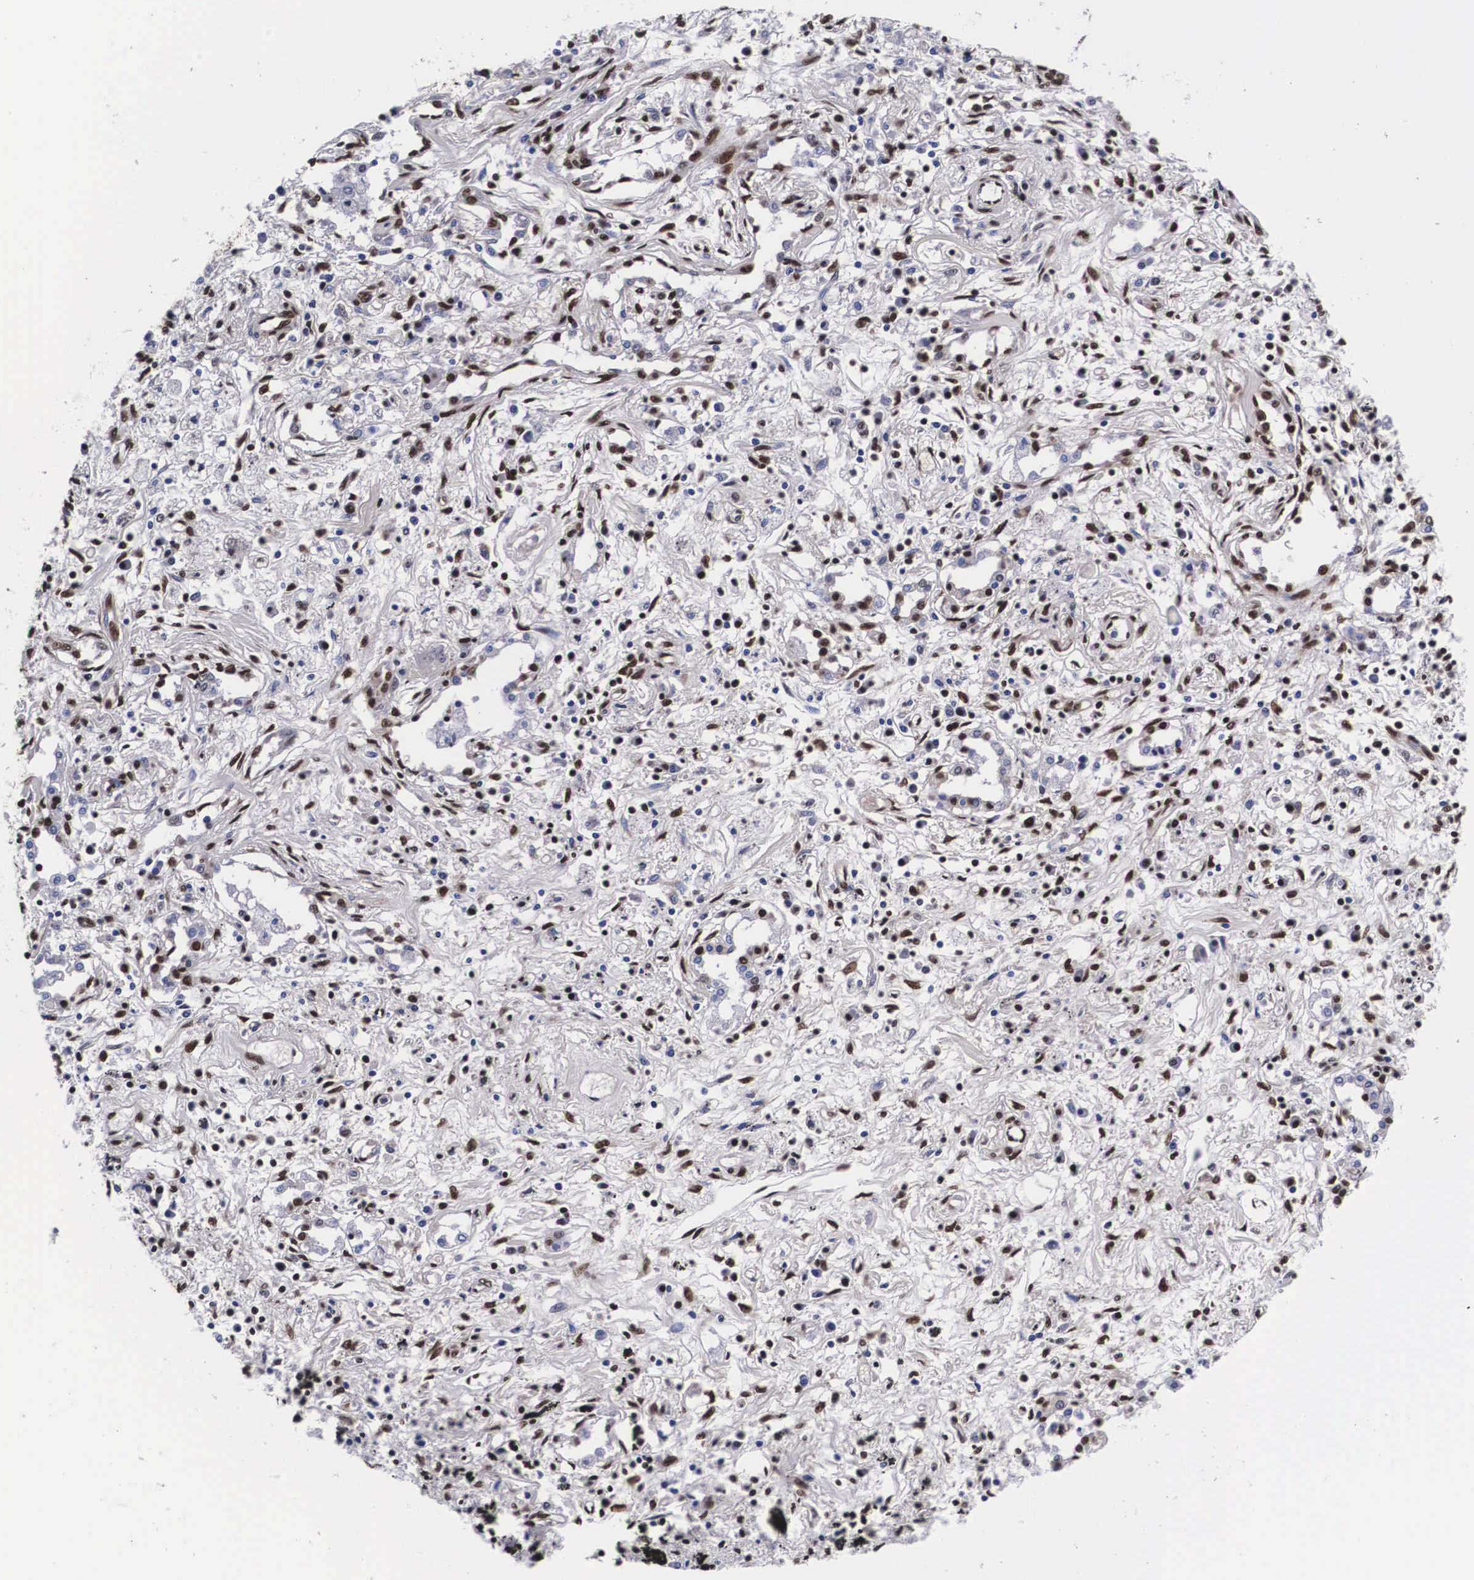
{"staining": {"intensity": "strong", "quantity": "25%-75%", "location": "cytoplasmic/membranous,nuclear"}, "tissue": "lung cancer", "cell_type": "Tumor cells", "image_type": "cancer", "snomed": [{"axis": "morphology", "description": "Adenocarcinoma, NOS"}, {"axis": "topography", "description": "Lung"}], "caption": "Immunohistochemistry of adenocarcinoma (lung) demonstrates high levels of strong cytoplasmic/membranous and nuclear staining in about 25%-75% of tumor cells. The protein of interest is stained brown, and the nuclei are stained in blue (DAB (3,3'-diaminobenzidine) IHC with brightfield microscopy, high magnification).", "gene": "PABPN1", "patient": {"sex": "male", "age": 60}}